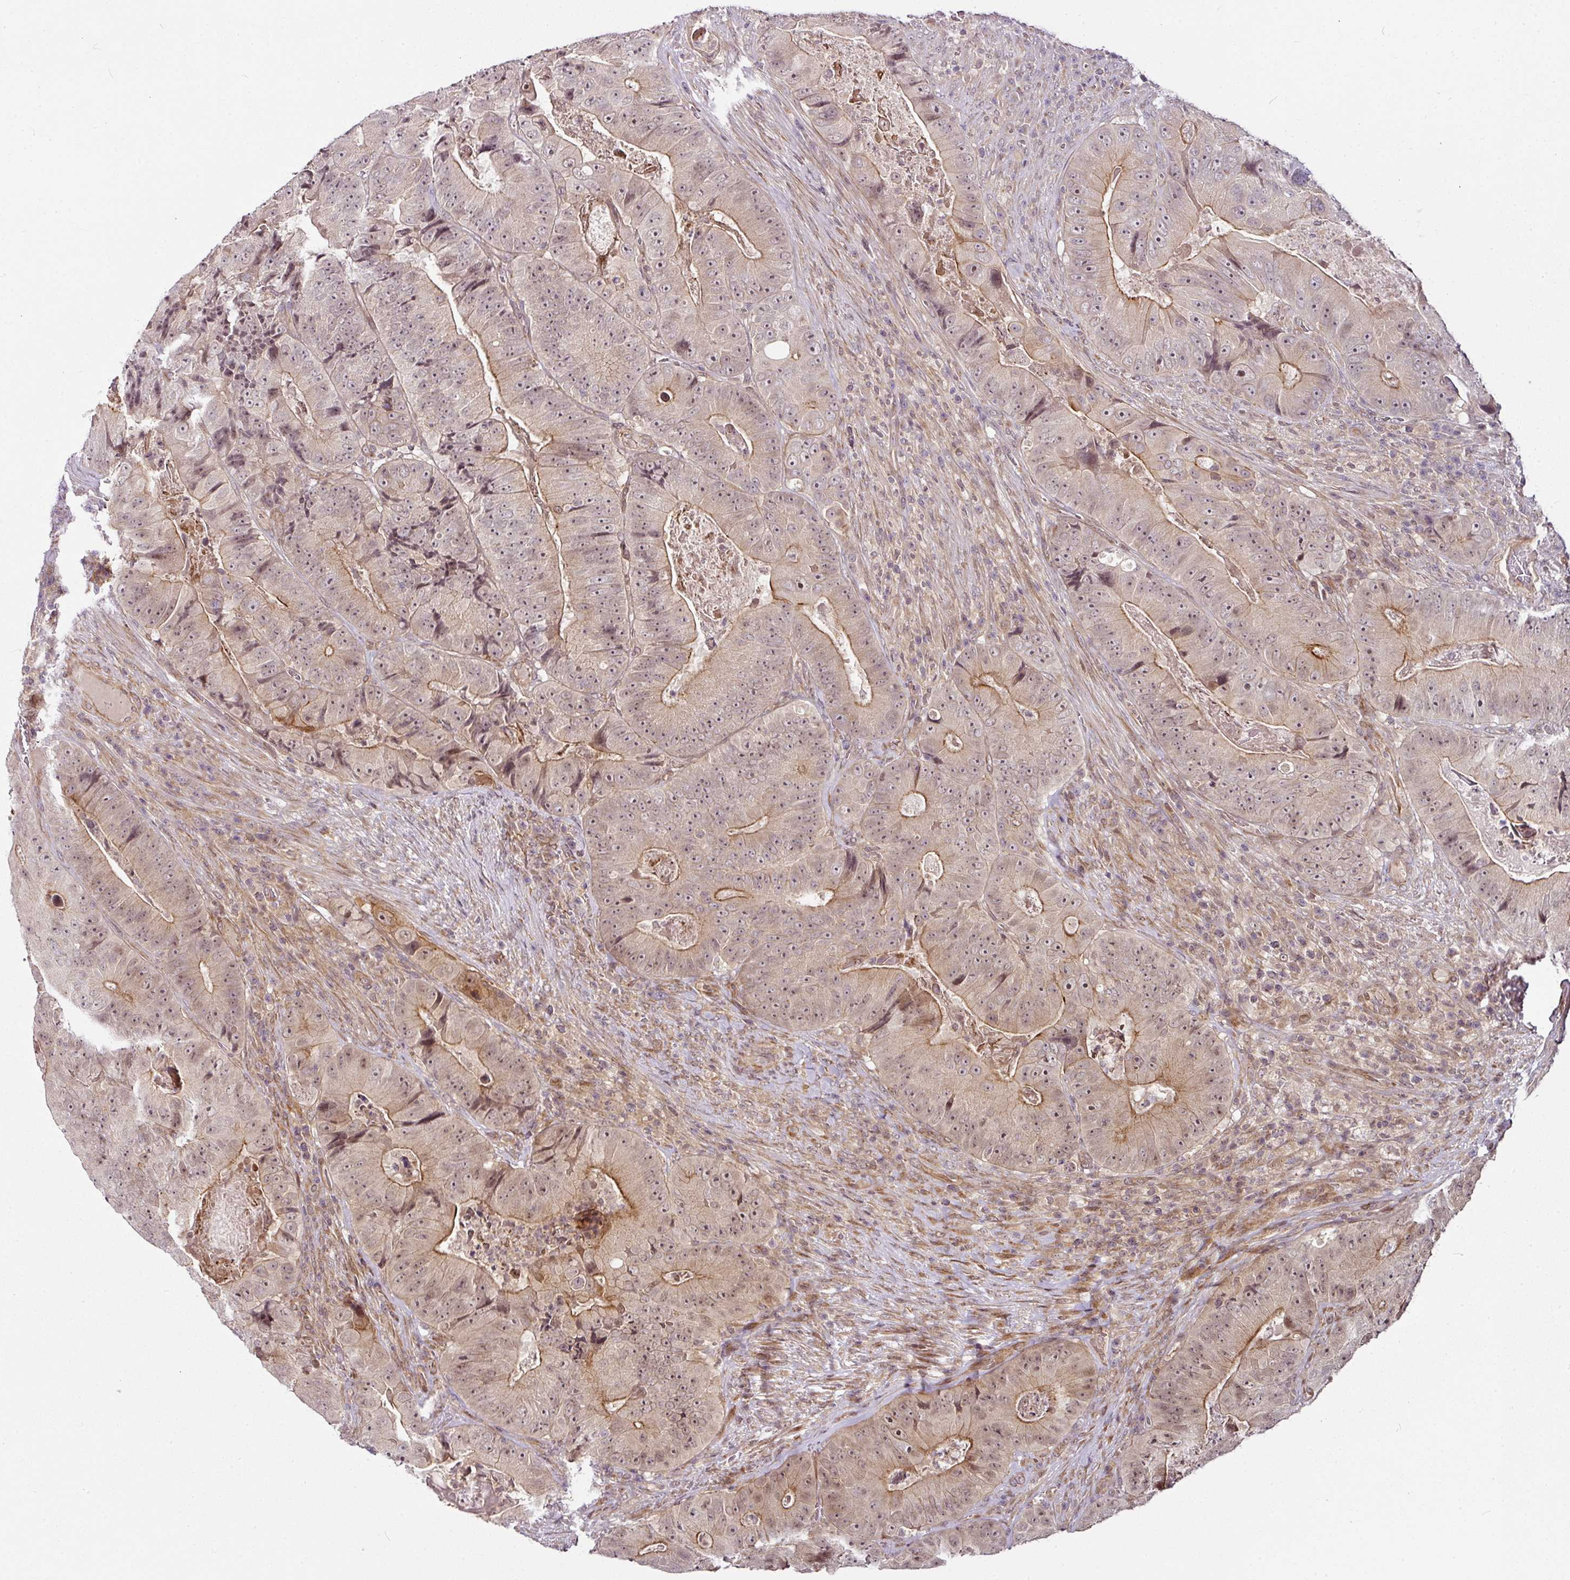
{"staining": {"intensity": "moderate", "quantity": ">75%", "location": "cytoplasmic/membranous,nuclear"}, "tissue": "colorectal cancer", "cell_type": "Tumor cells", "image_type": "cancer", "snomed": [{"axis": "morphology", "description": "Adenocarcinoma, NOS"}, {"axis": "topography", "description": "Colon"}], "caption": "A photomicrograph showing moderate cytoplasmic/membranous and nuclear expression in about >75% of tumor cells in colorectal cancer (adenocarcinoma), as visualized by brown immunohistochemical staining.", "gene": "DCAF13", "patient": {"sex": "female", "age": 86}}